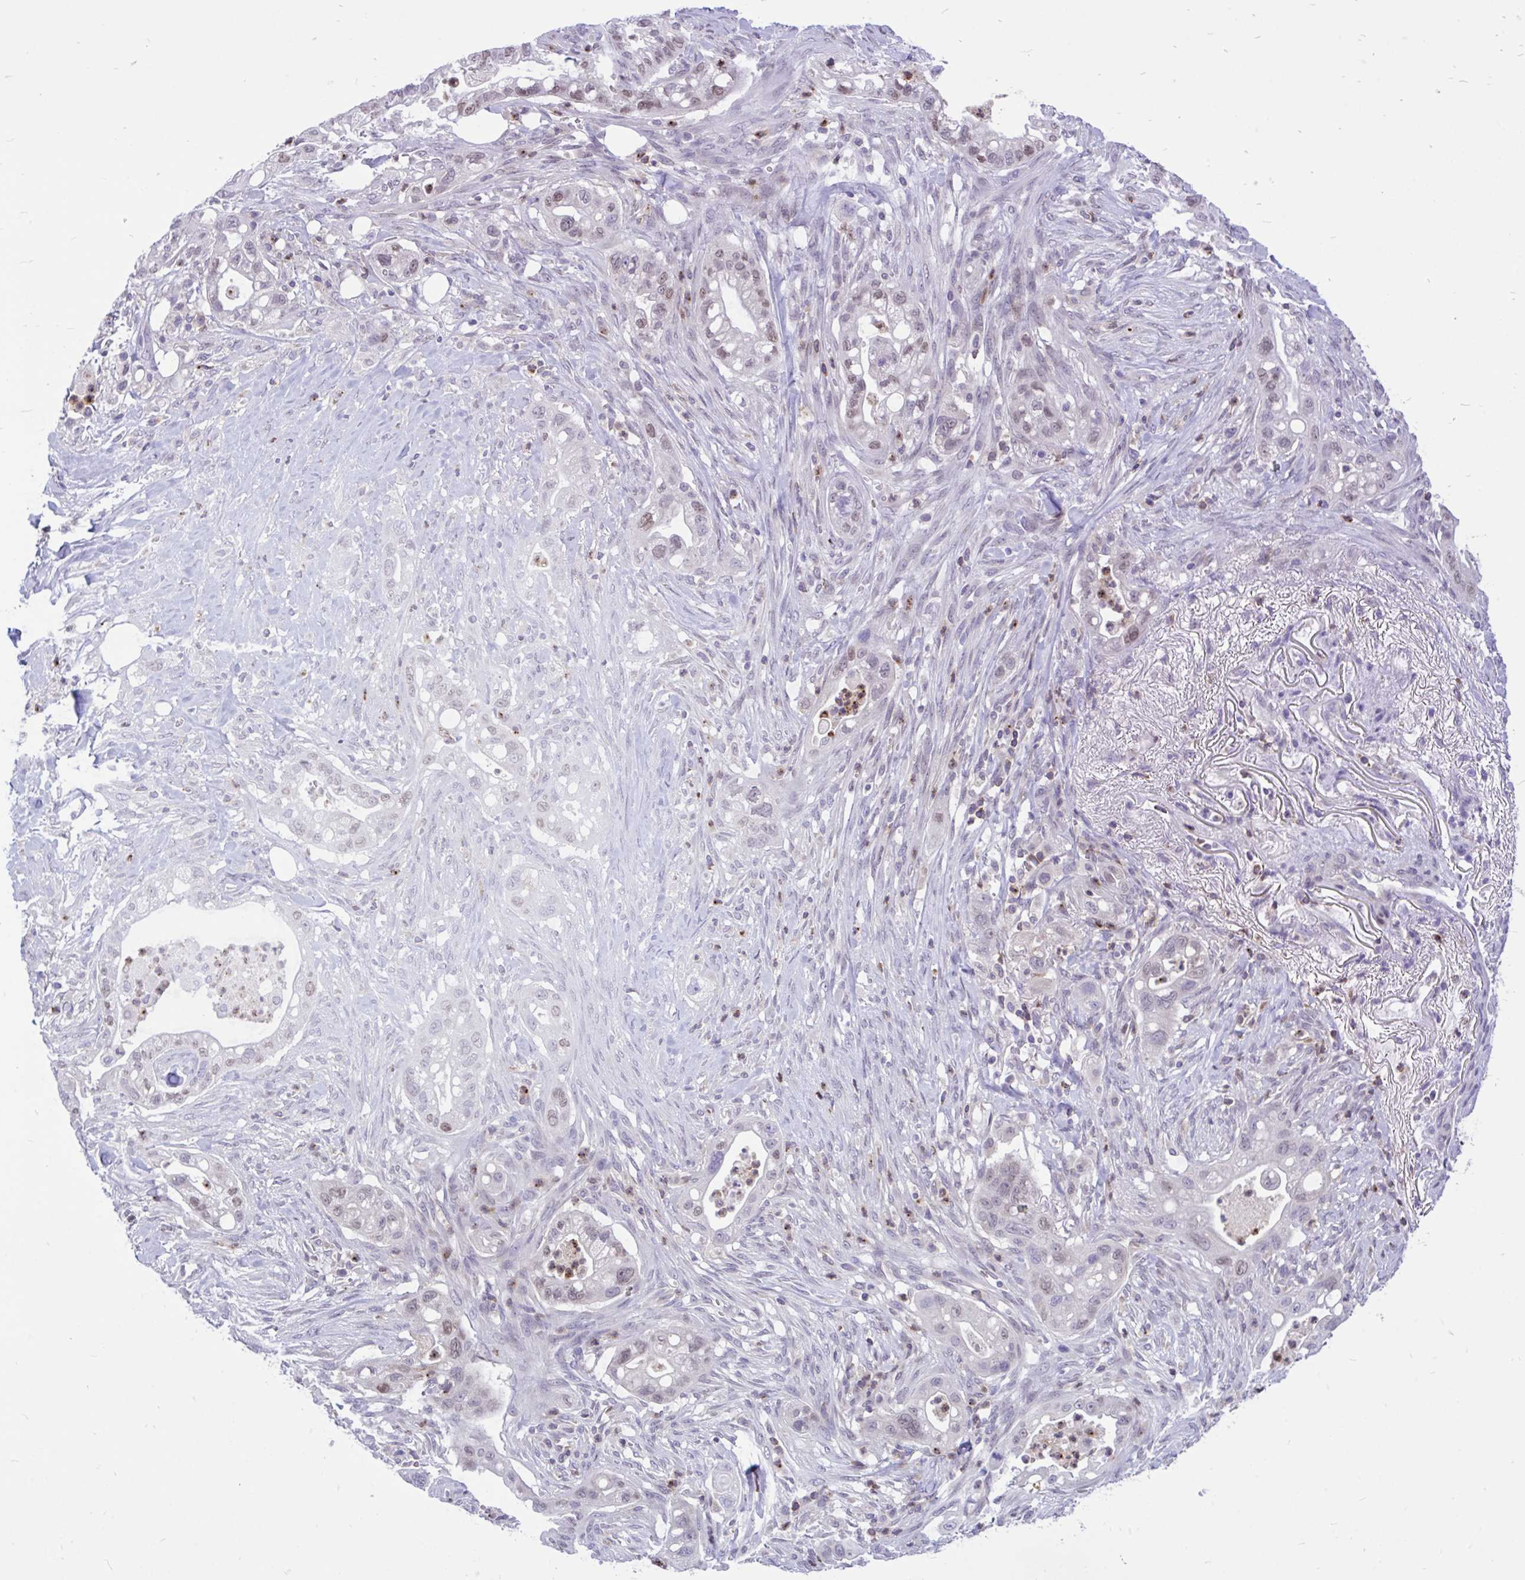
{"staining": {"intensity": "weak", "quantity": "<25%", "location": "nuclear"}, "tissue": "pancreatic cancer", "cell_type": "Tumor cells", "image_type": "cancer", "snomed": [{"axis": "morphology", "description": "Adenocarcinoma, NOS"}, {"axis": "topography", "description": "Pancreas"}], "caption": "The photomicrograph reveals no significant expression in tumor cells of adenocarcinoma (pancreatic).", "gene": "CXCL8", "patient": {"sex": "male", "age": 44}}